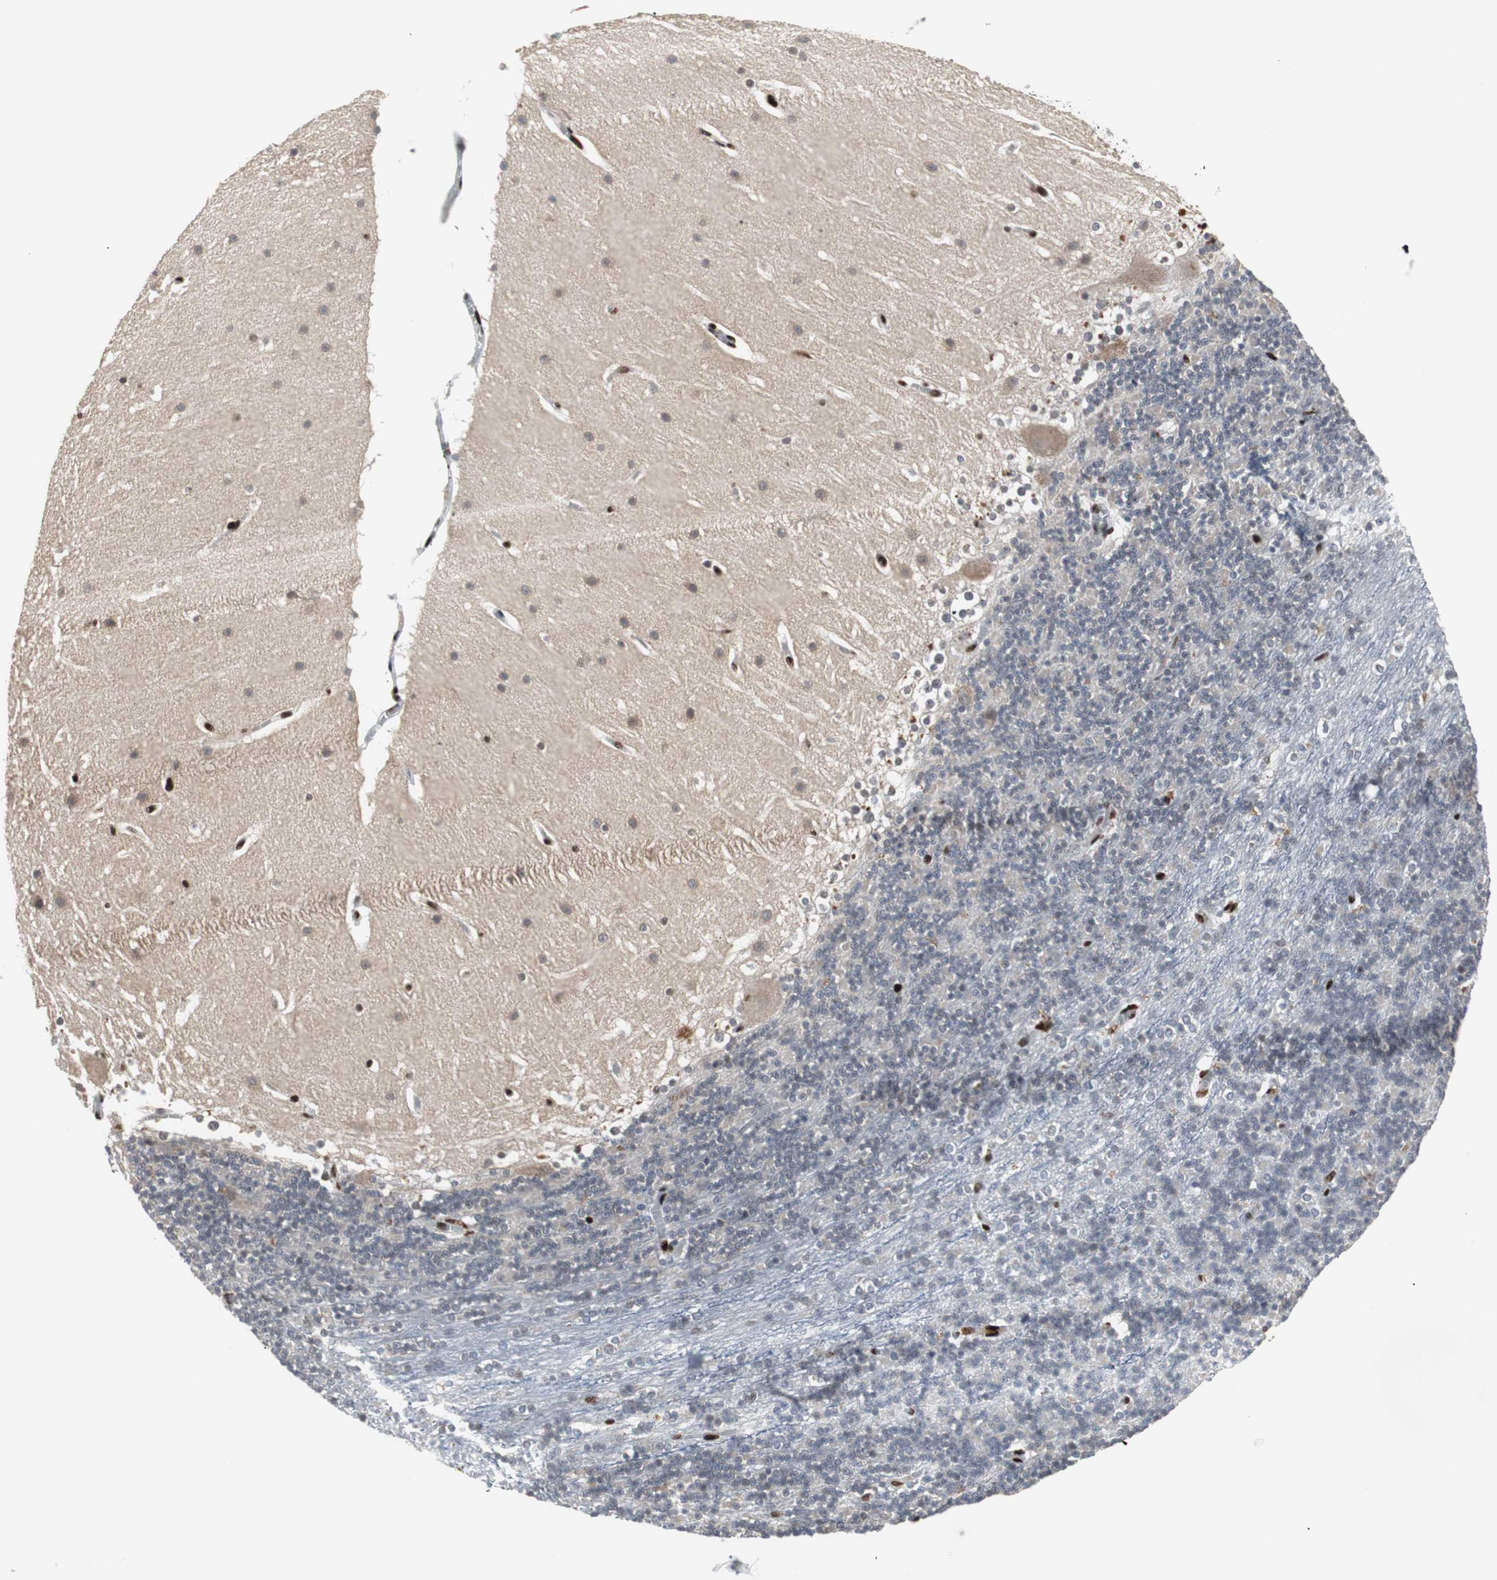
{"staining": {"intensity": "negative", "quantity": "none", "location": "none"}, "tissue": "cerebellum", "cell_type": "Cells in granular layer", "image_type": "normal", "snomed": [{"axis": "morphology", "description": "Normal tissue, NOS"}, {"axis": "topography", "description": "Cerebellum"}], "caption": "The IHC micrograph has no significant positivity in cells in granular layer of cerebellum.", "gene": "GRK2", "patient": {"sex": "female", "age": 19}}